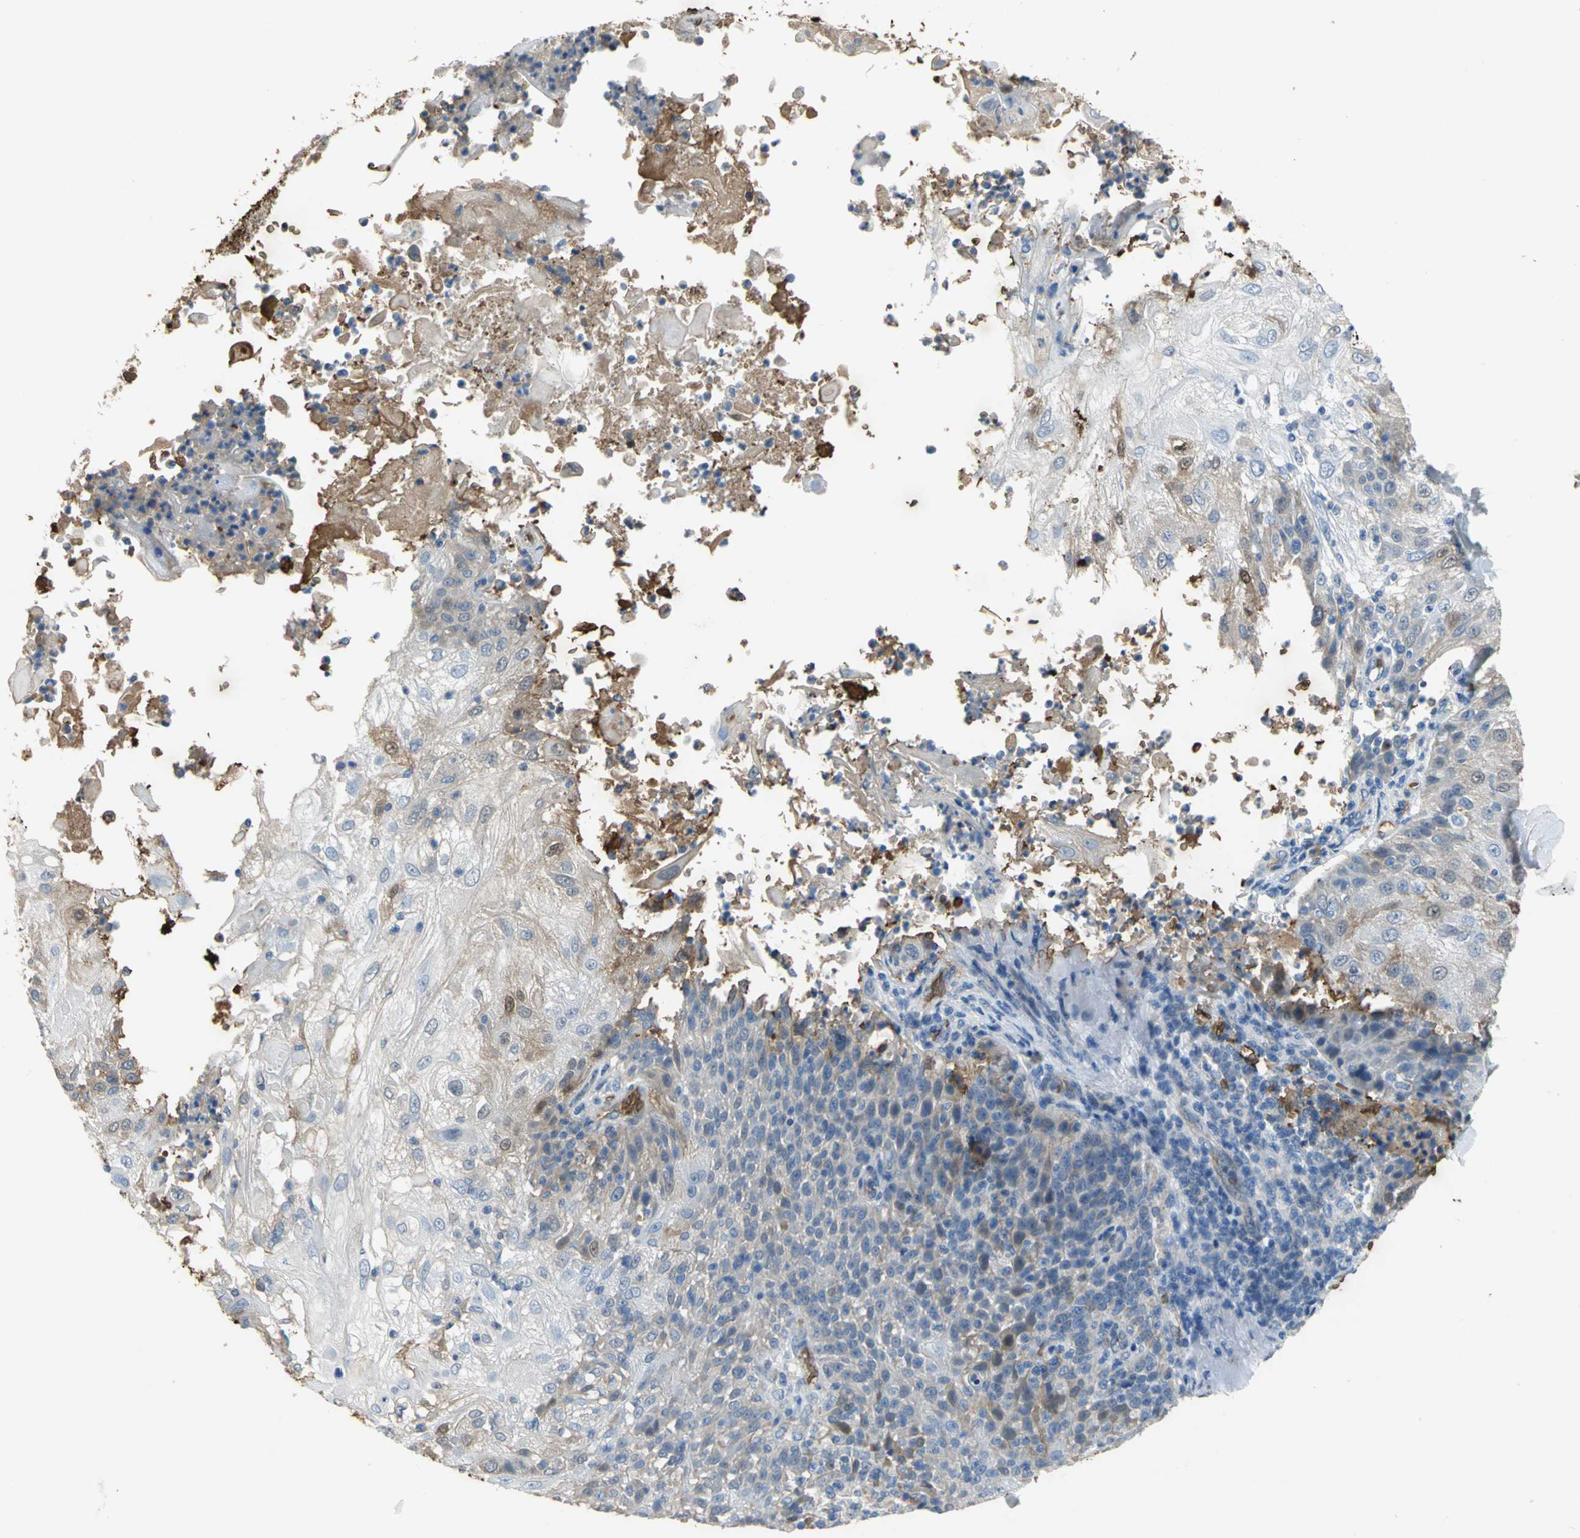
{"staining": {"intensity": "moderate", "quantity": "25%-75%", "location": "cytoplasmic/membranous,nuclear"}, "tissue": "skin cancer", "cell_type": "Tumor cells", "image_type": "cancer", "snomed": [{"axis": "morphology", "description": "Normal tissue, NOS"}, {"axis": "morphology", "description": "Squamous cell carcinoma, NOS"}, {"axis": "topography", "description": "Skin"}], "caption": "DAB immunohistochemical staining of squamous cell carcinoma (skin) shows moderate cytoplasmic/membranous and nuclear protein expression in about 25%-75% of tumor cells.", "gene": "TREM1", "patient": {"sex": "female", "age": 83}}